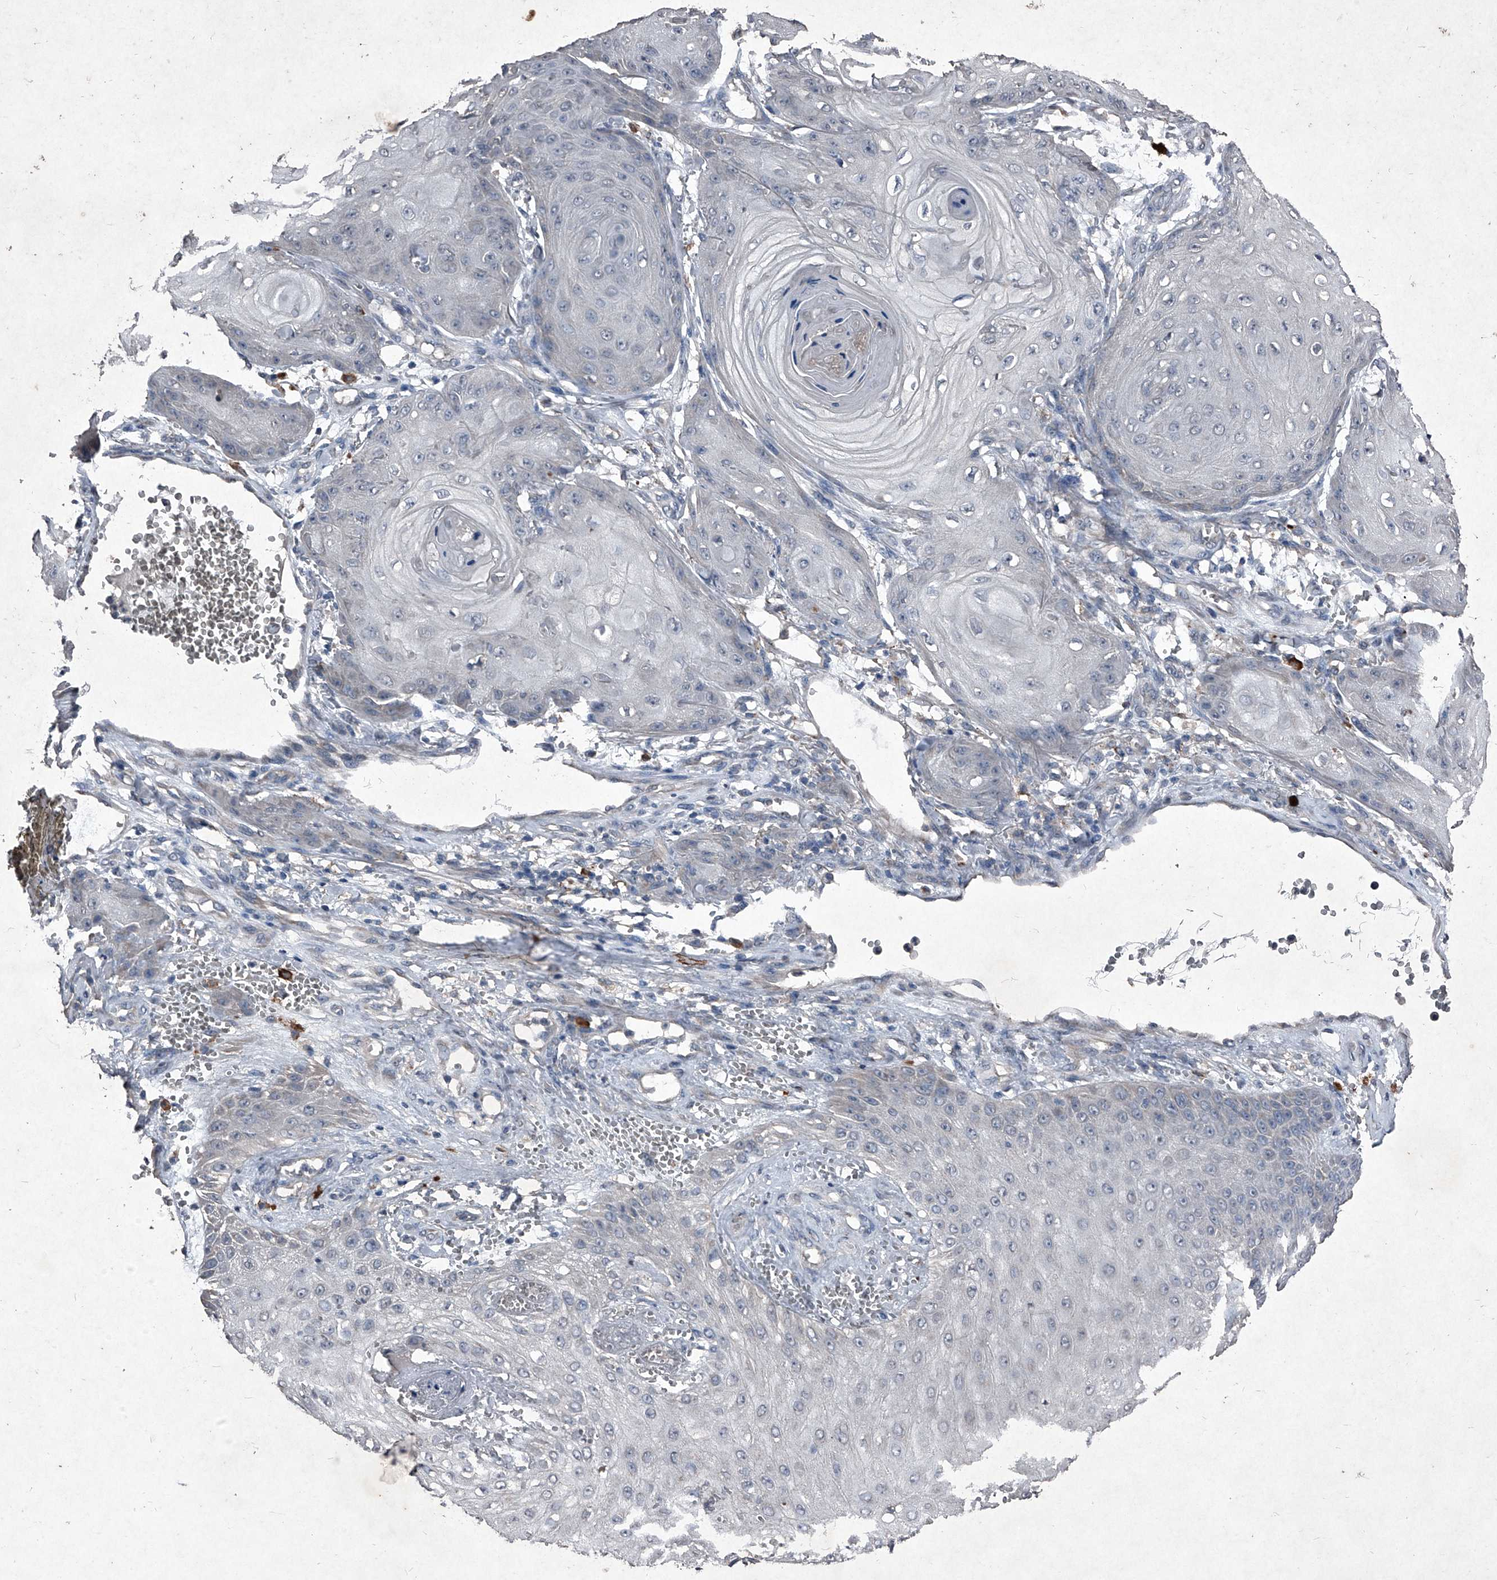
{"staining": {"intensity": "negative", "quantity": "none", "location": "none"}, "tissue": "skin cancer", "cell_type": "Tumor cells", "image_type": "cancer", "snomed": [{"axis": "morphology", "description": "Squamous cell carcinoma, NOS"}, {"axis": "topography", "description": "Skin"}], "caption": "This is a histopathology image of immunohistochemistry staining of skin cancer (squamous cell carcinoma), which shows no positivity in tumor cells.", "gene": "MAPKAP1", "patient": {"sex": "male", "age": 74}}